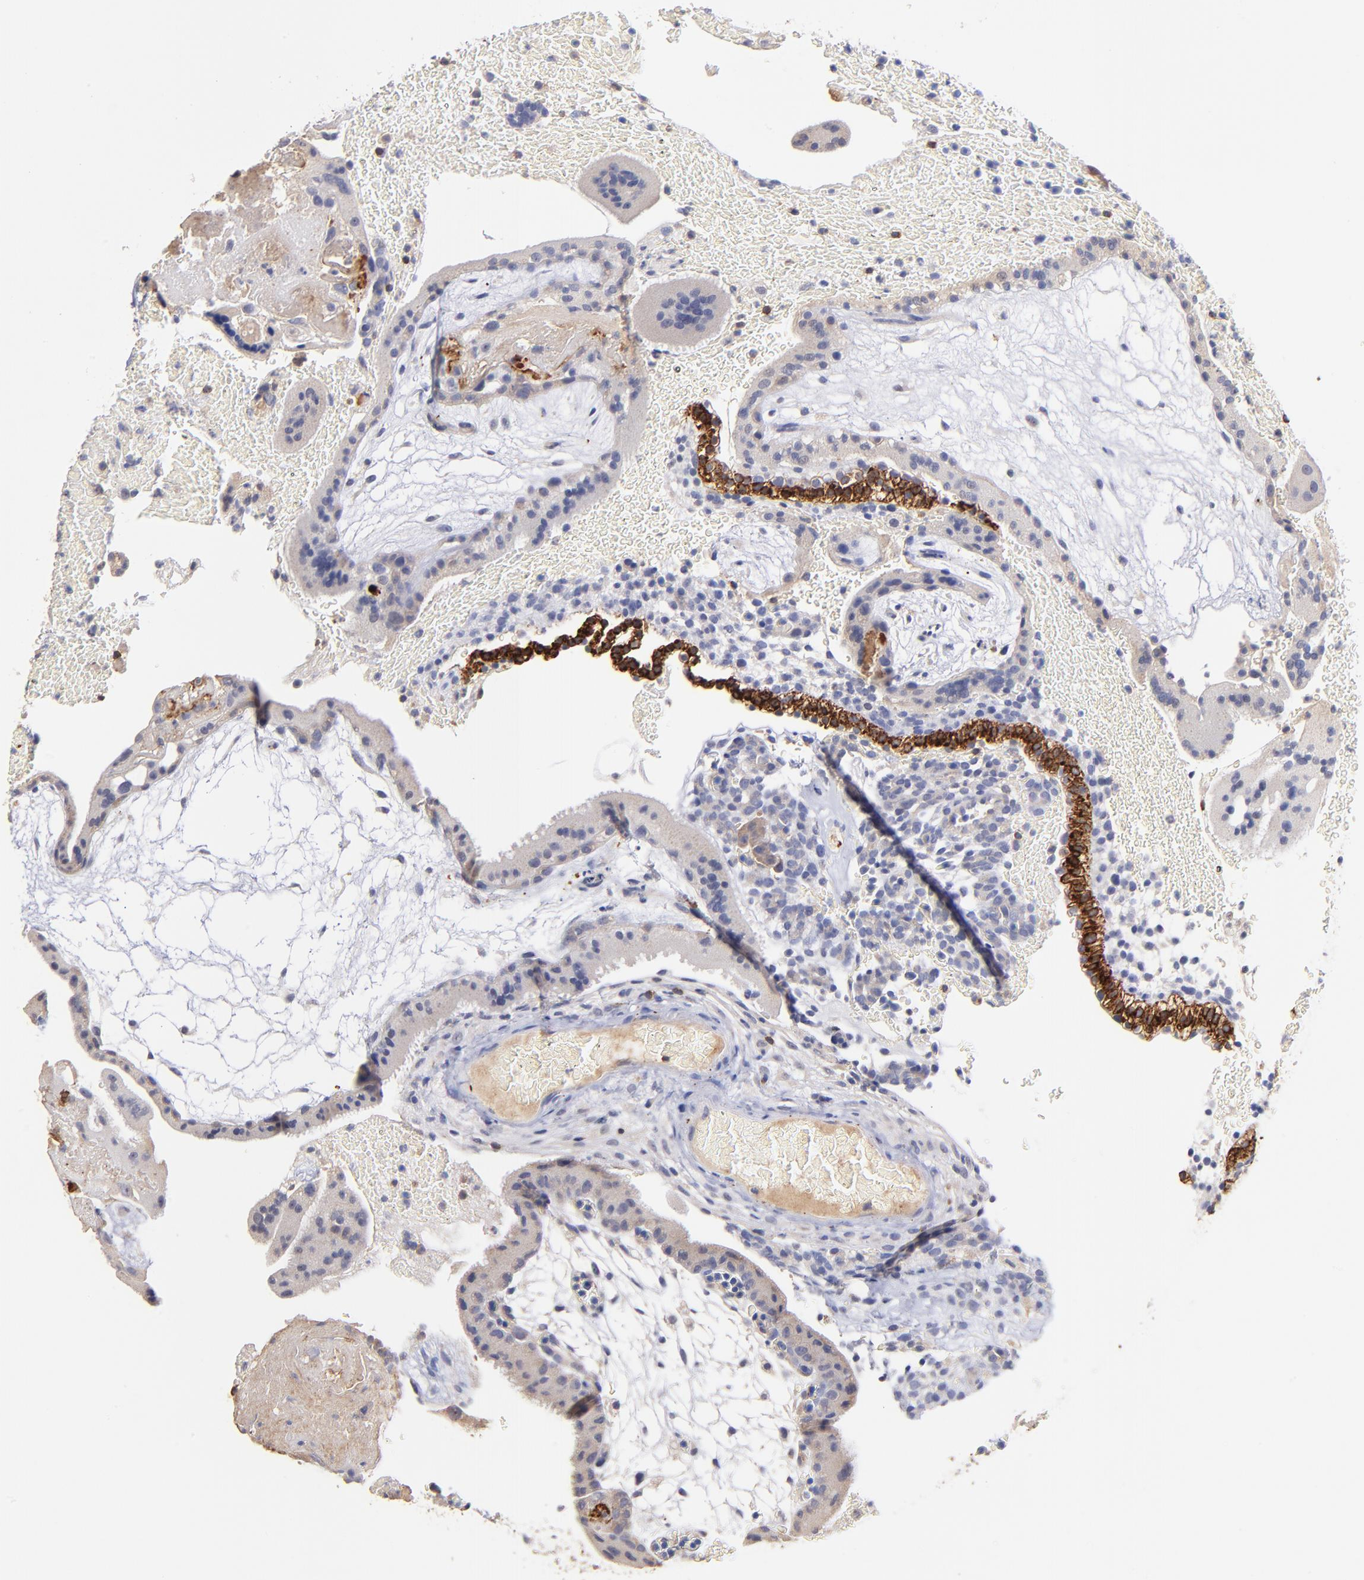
{"staining": {"intensity": "negative", "quantity": "none", "location": "none"}, "tissue": "placenta", "cell_type": "Trophoblastic cells", "image_type": "normal", "snomed": [{"axis": "morphology", "description": "Normal tissue, NOS"}, {"axis": "topography", "description": "Placenta"}], "caption": "Micrograph shows no protein expression in trophoblastic cells of benign placenta. Nuclei are stained in blue.", "gene": "KREMEN2", "patient": {"sex": "female", "age": 19}}